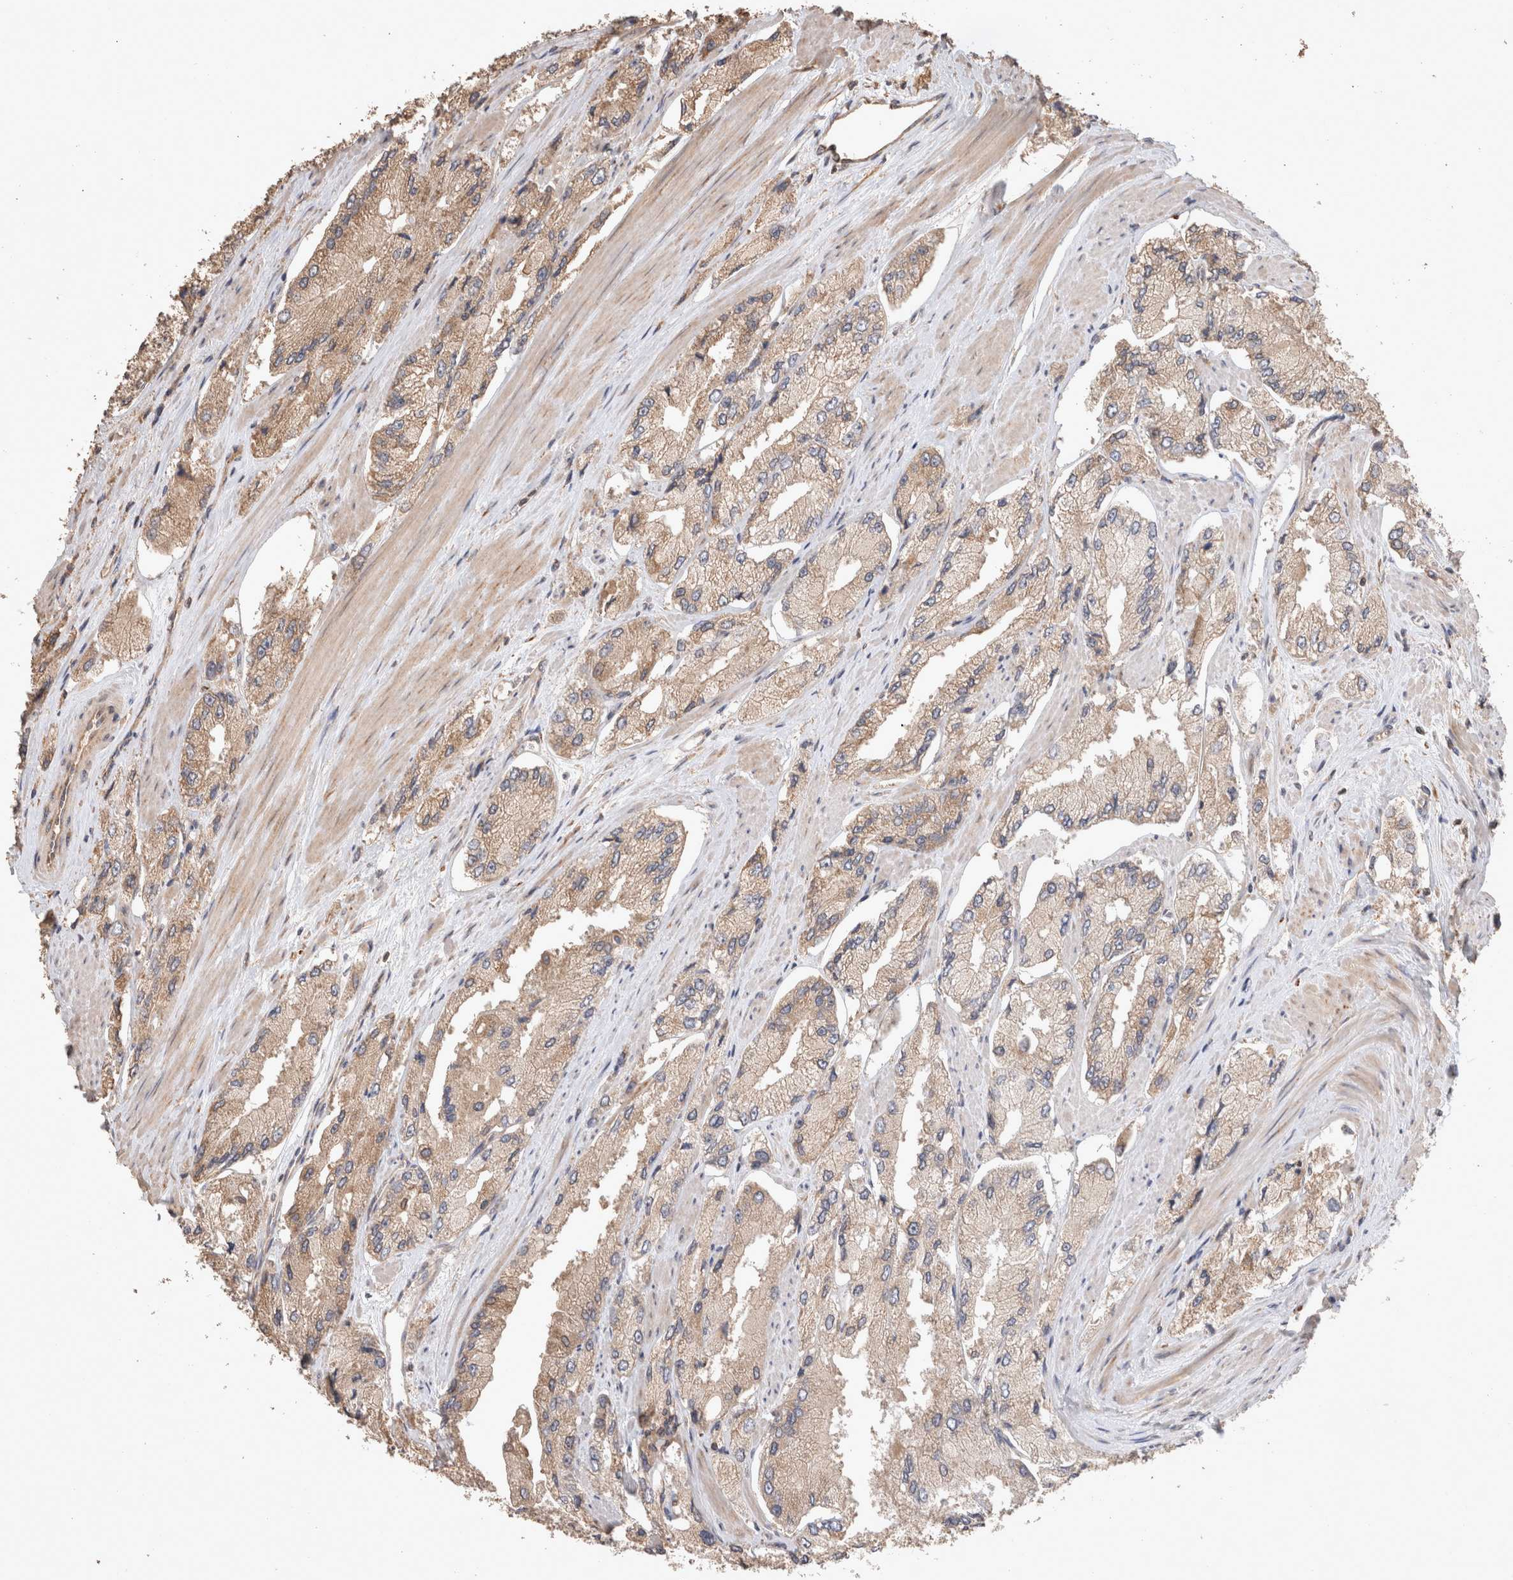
{"staining": {"intensity": "weak", "quantity": ">75%", "location": "cytoplasmic/membranous"}, "tissue": "prostate cancer", "cell_type": "Tumor cells", "image_type": "cancer", "snomed": [{"axis": "morphology", "description": "Adenocarcinoma, High grade"}, {"axis": "topography", "description": "Prostate"}], "caption": "Tumor cells show low levels of weak cytoplasmic/membranous expression in approximately >75% of cells in human prostate cancer. Immunohistochemistry (ihc) stains the protein of interest in brown and the nuclei are stained blue.", "gene": "HROB", "patient": {"sex": "male", "age": 58}}